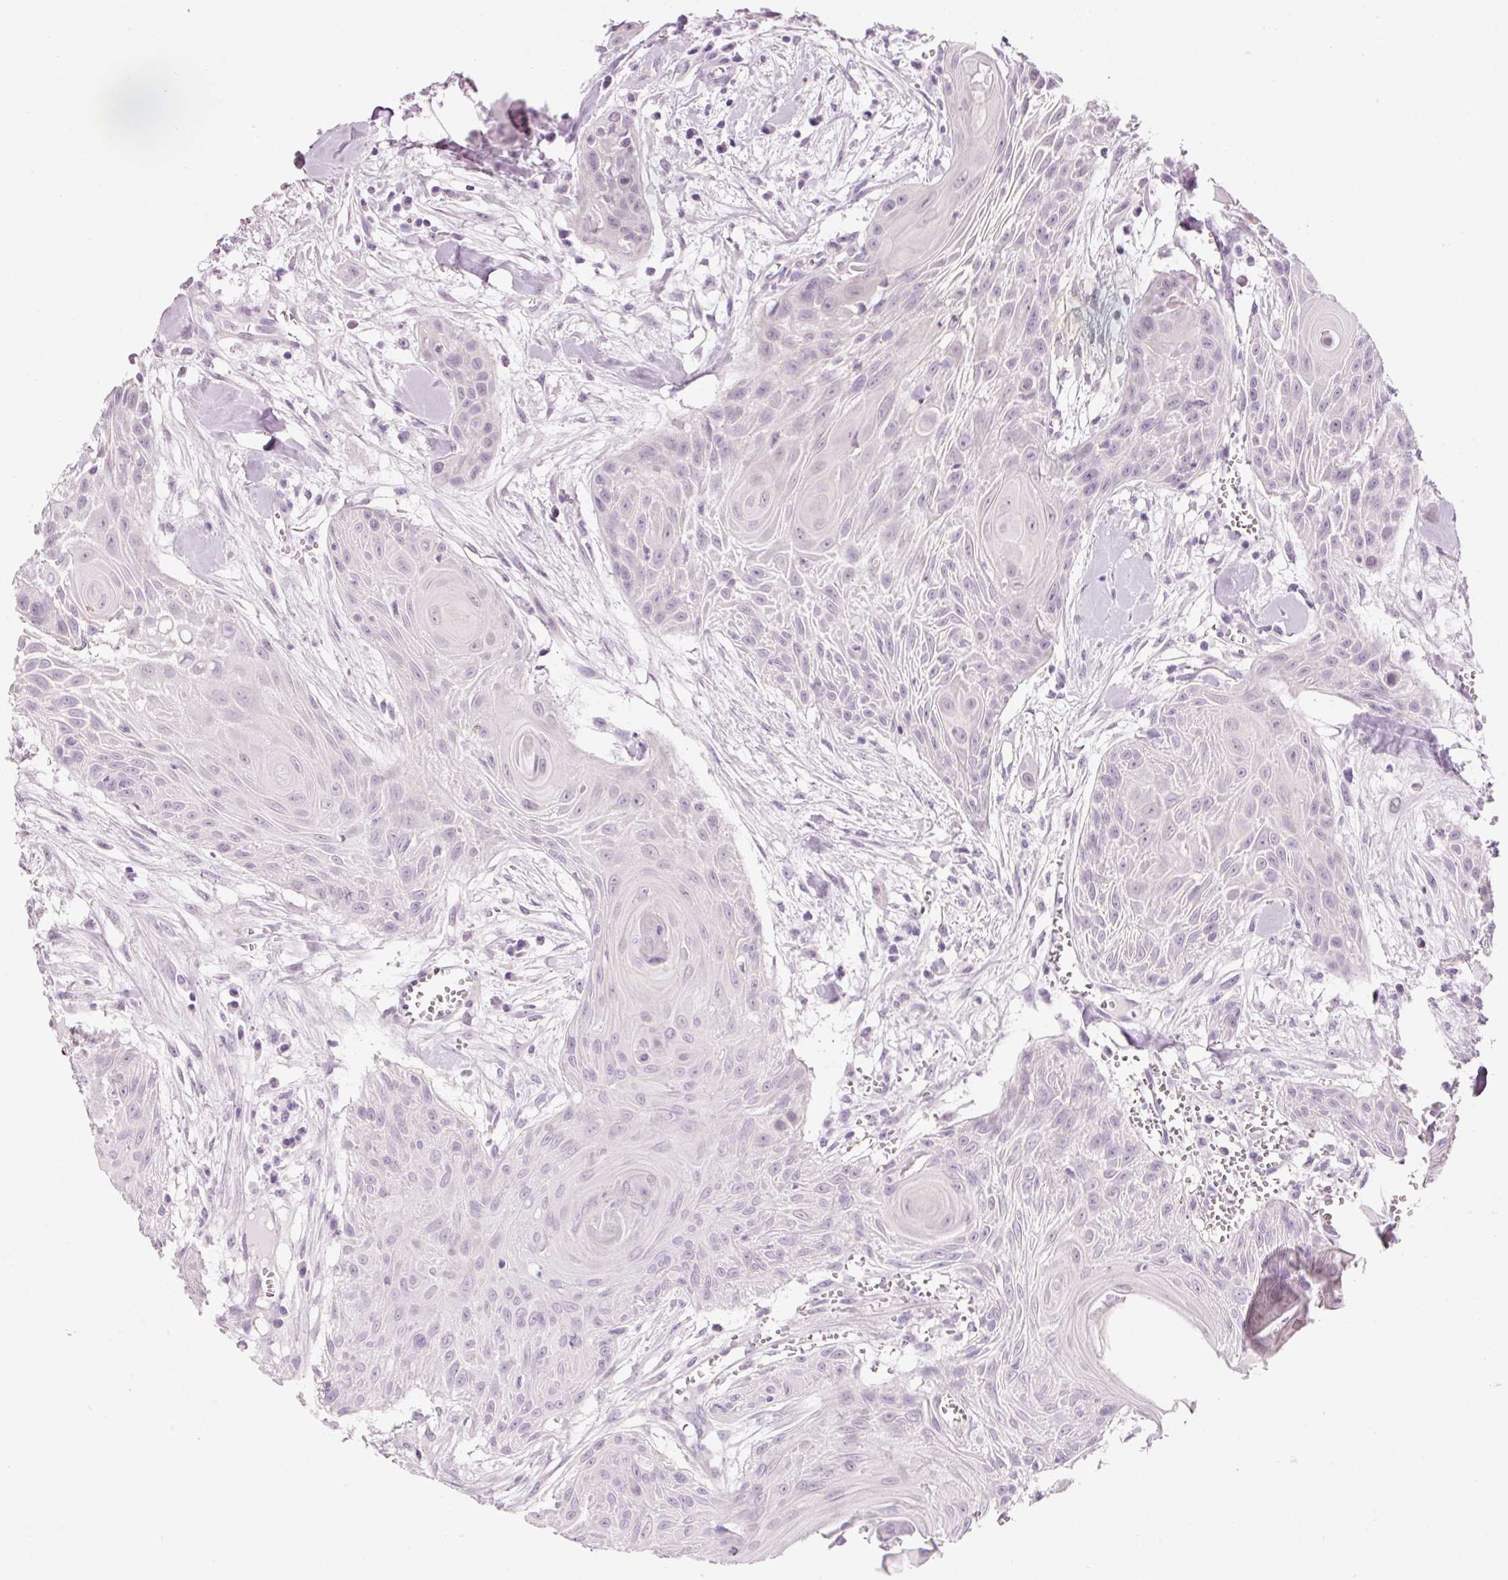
{"staining": {"intensity": "negative", "quantity": "none", "location": "none"}, "tissue": "head and neck cancer", "cell_type": "Tumor cells", "image_type": "cancer", "snomed": [{"axis": "morphology", "description": "Squamous cell carcinoma, NOS"}, {"axis": "topography", "description": "Lymph node"}, {"axis": "topography", "description": "Salivary gland"}, {"axis": "topography", "description": "Head-Neck"}], "caption": "Tumor cells are negative for protein expression in human head and neck squamous cell carcinoma.", "gene": "DHRS11", "patient": {"sex": "female", "age": 74}}